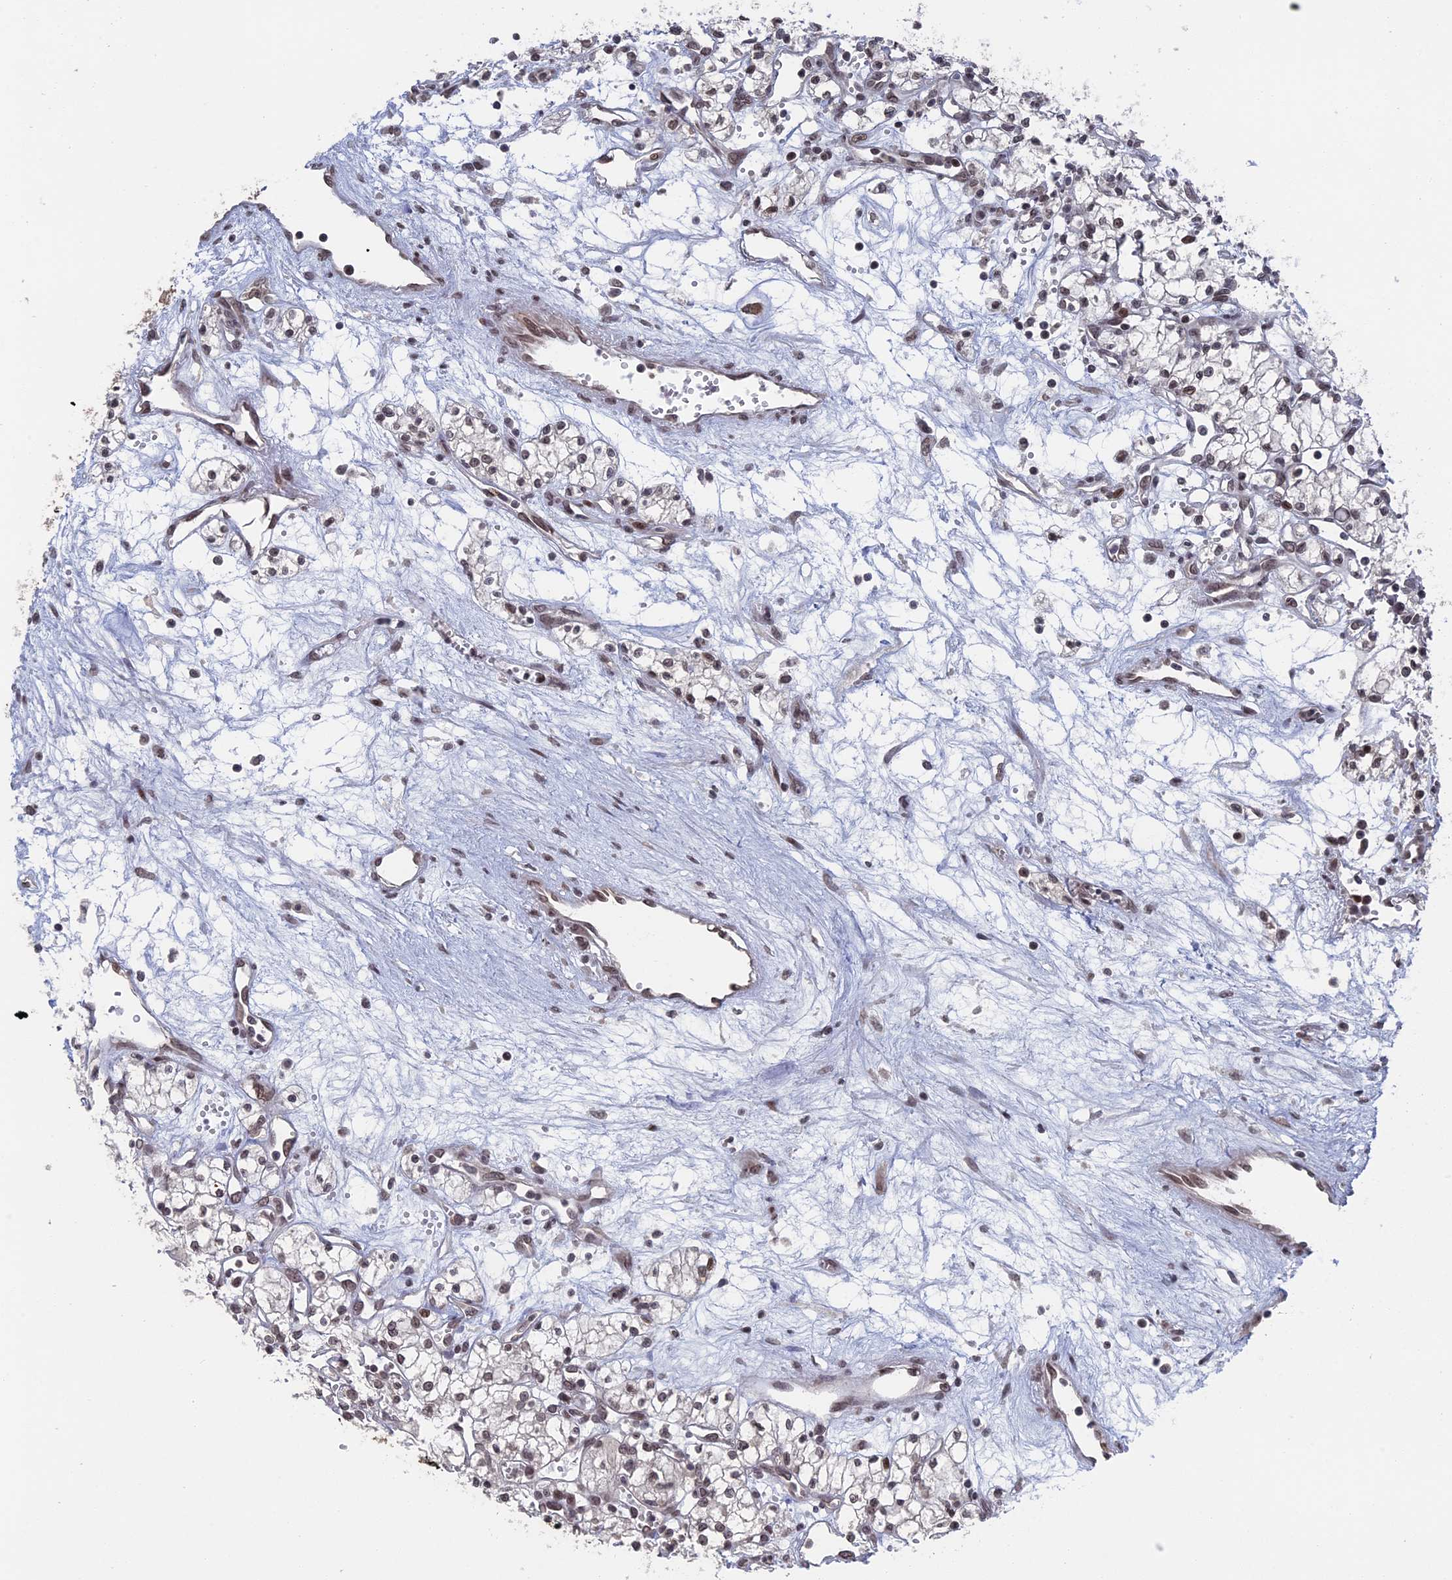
{"staining": {"intensity": "weak", "quantity": ">75%", "location": "nuclear"}, "tissue": "renal cancer", "cell_type": "Tumor cells", "image_type": "cancer", "snomed": [{"axis": "morphology", "description": "Adenocarcinoma, NOS"}, {"axis": "topography", "description": "Kidney"}], "caption": "Immunohistochemical staining of human renal cancer displays low levels of weak nuclear protein staining in approximately >75% of tumor cells.", "gene": "NR2C2AP", "patient": {"sex": "male", "age": 59}}